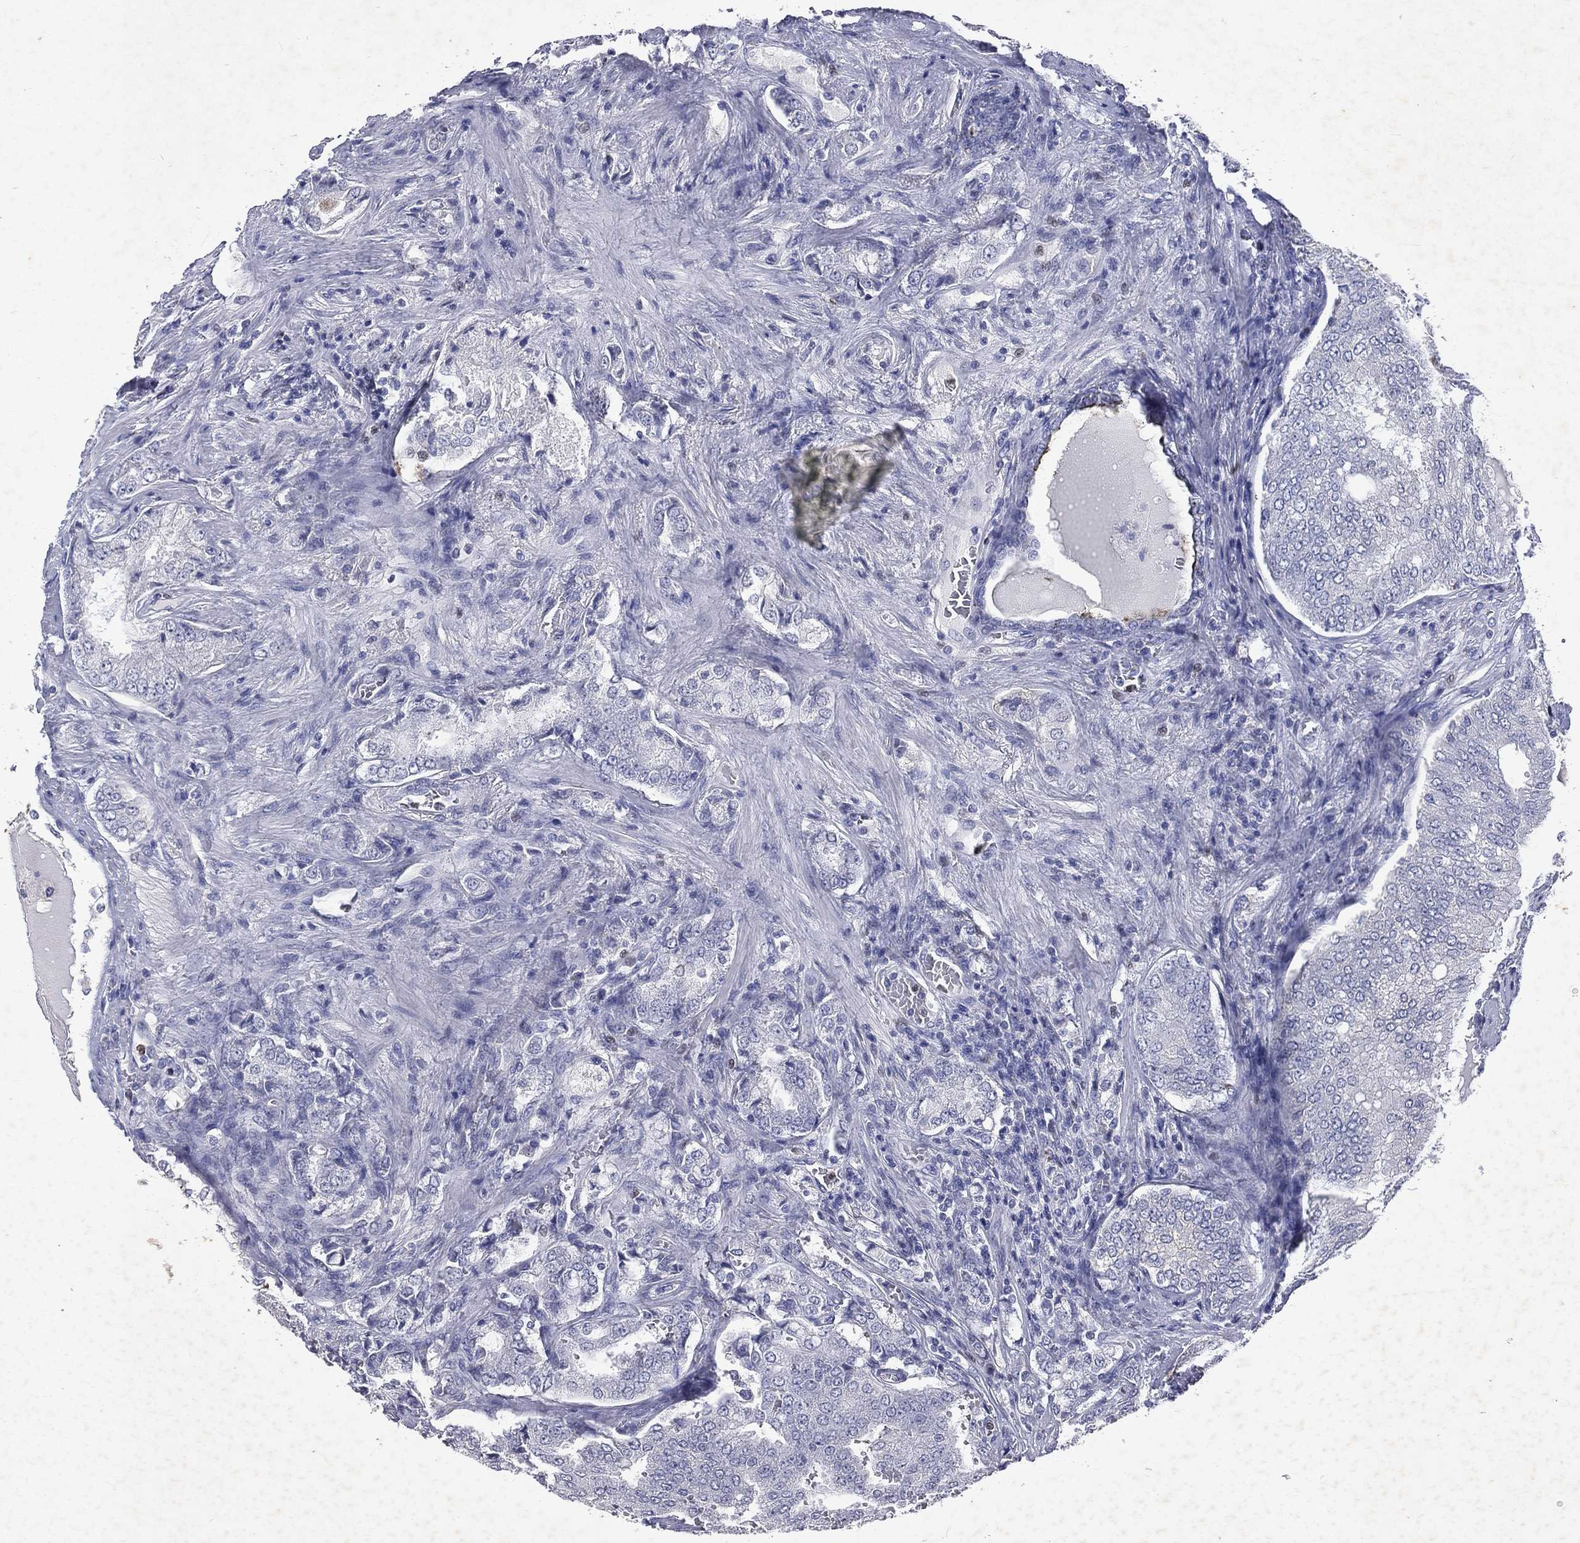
{"staining": {"intensity": "negative", "quantity": "none", "location": "none"}, "tissue": "prostate cancer", "cell_type": "Tumor cells", "image_type": "cancer", "snomed": [{"axis": "morphology", "description": "Adenocarcinoma, NOS"}, {"axis": "topography", "description": "Prostate"}], "caption": "A photomicrograph of prostate cancer stained for a protein reveals no brown staining in tumor cells. The staining is performed using DAB (3,3'-diaminobenzidine) brown chromogen with nuclei counter-stained in using hematoxylin.", "gene": "SLC34A2", "patient": {"sex": "male", "age": 65}}